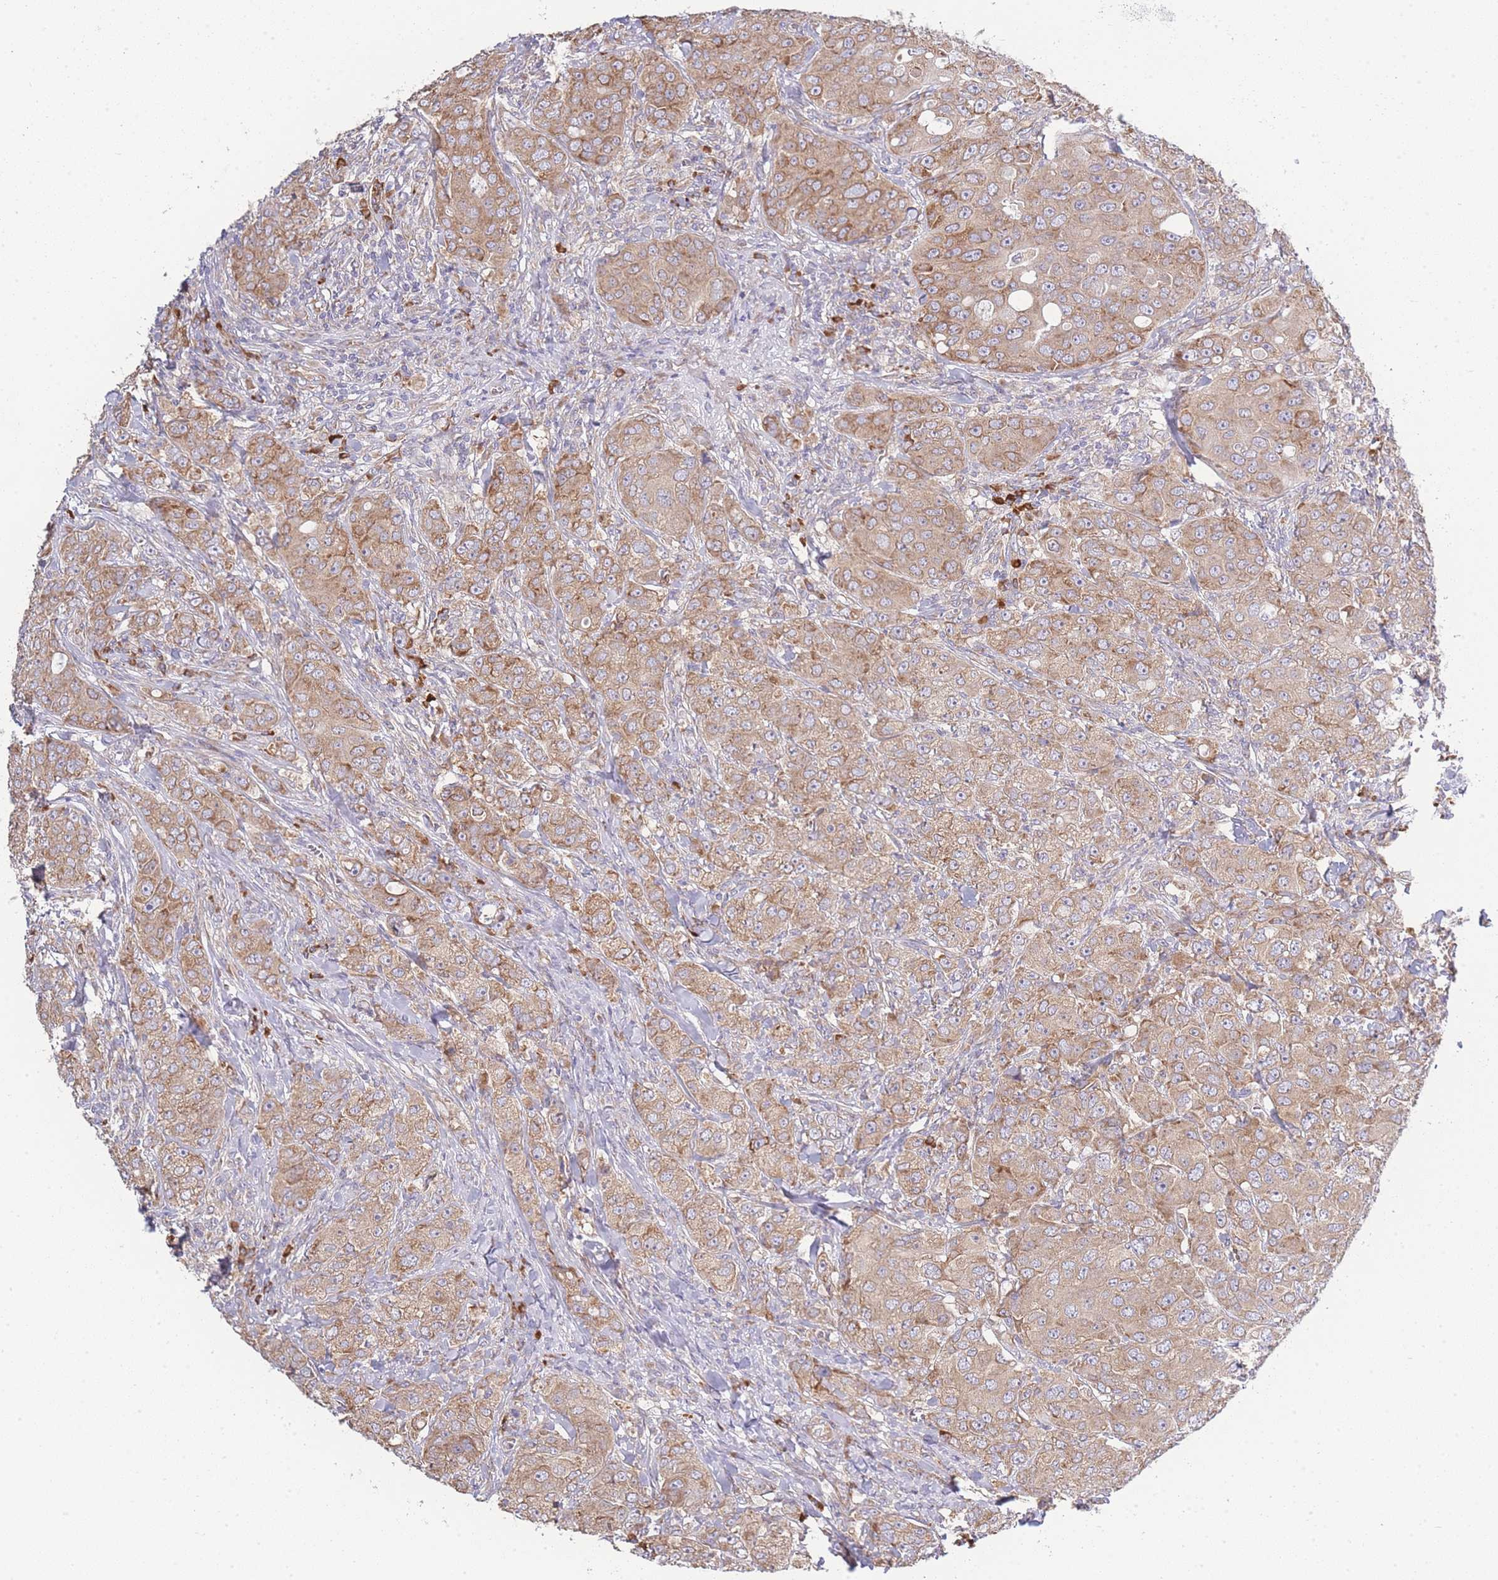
{"staining": {"intensity": "moderate", "quantity": ">75%", "location": "cytoplasmic/membranous"}, "tissue": "breast cancer", "cell_type": "Tumor cells", "image_type": "cancer", "snomed": [{"axis": "morphology", "description": "Duct carcinoma"}, {"axis": "topography", "description": "Breast"}], "caption": "IHC (DAB (3,3'-diaminobenzidine)) staining of human intraductal carcinoma (breast) demonstrates moderate cytoplasmic/membranous protein positivity in about >75% of tumor cells.", "gene": "BEX1", "patient": {"sex": "female", "age": 43}}